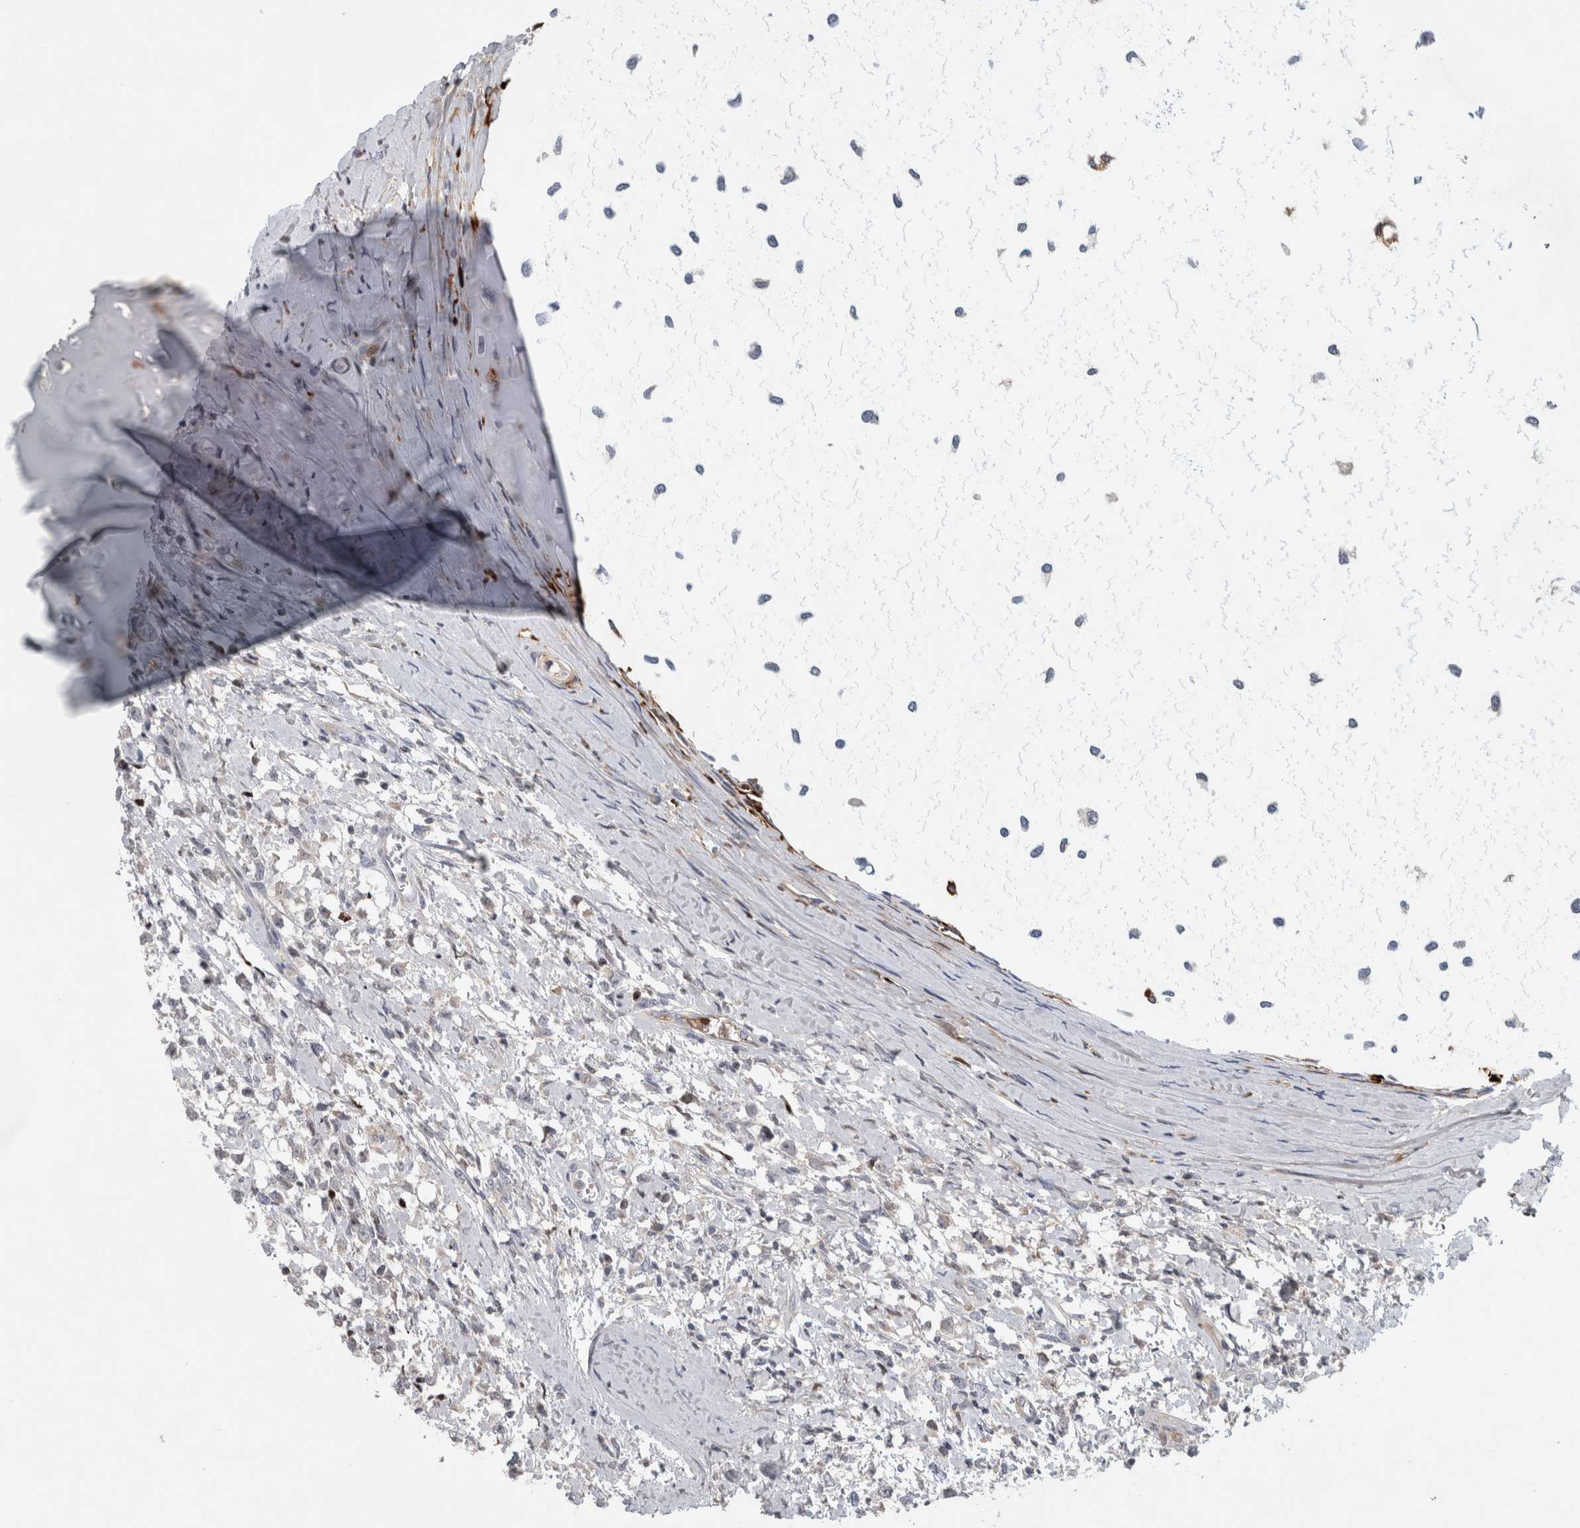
{"staining": {"intensity": "negative", "quantity": "none", "location": "none"}, "tissue": "testis cancer", "cell_type": "Tumor cells", "image_type": "cancer", "snomed": [{"axis": "morphology", "description": "Seminoma, NOS"}, {"axis": "morphology", "description": "Carcinoma, Embryonal, NOS"}, {"axis": "topography", "description": "Testis"}], "caption": "IHC image of testis cancer stained for a protein (brown), which shows no positivity in tumor cells.", "gene": "RBM48", "patient": {"sex": "male", "age": 51}}